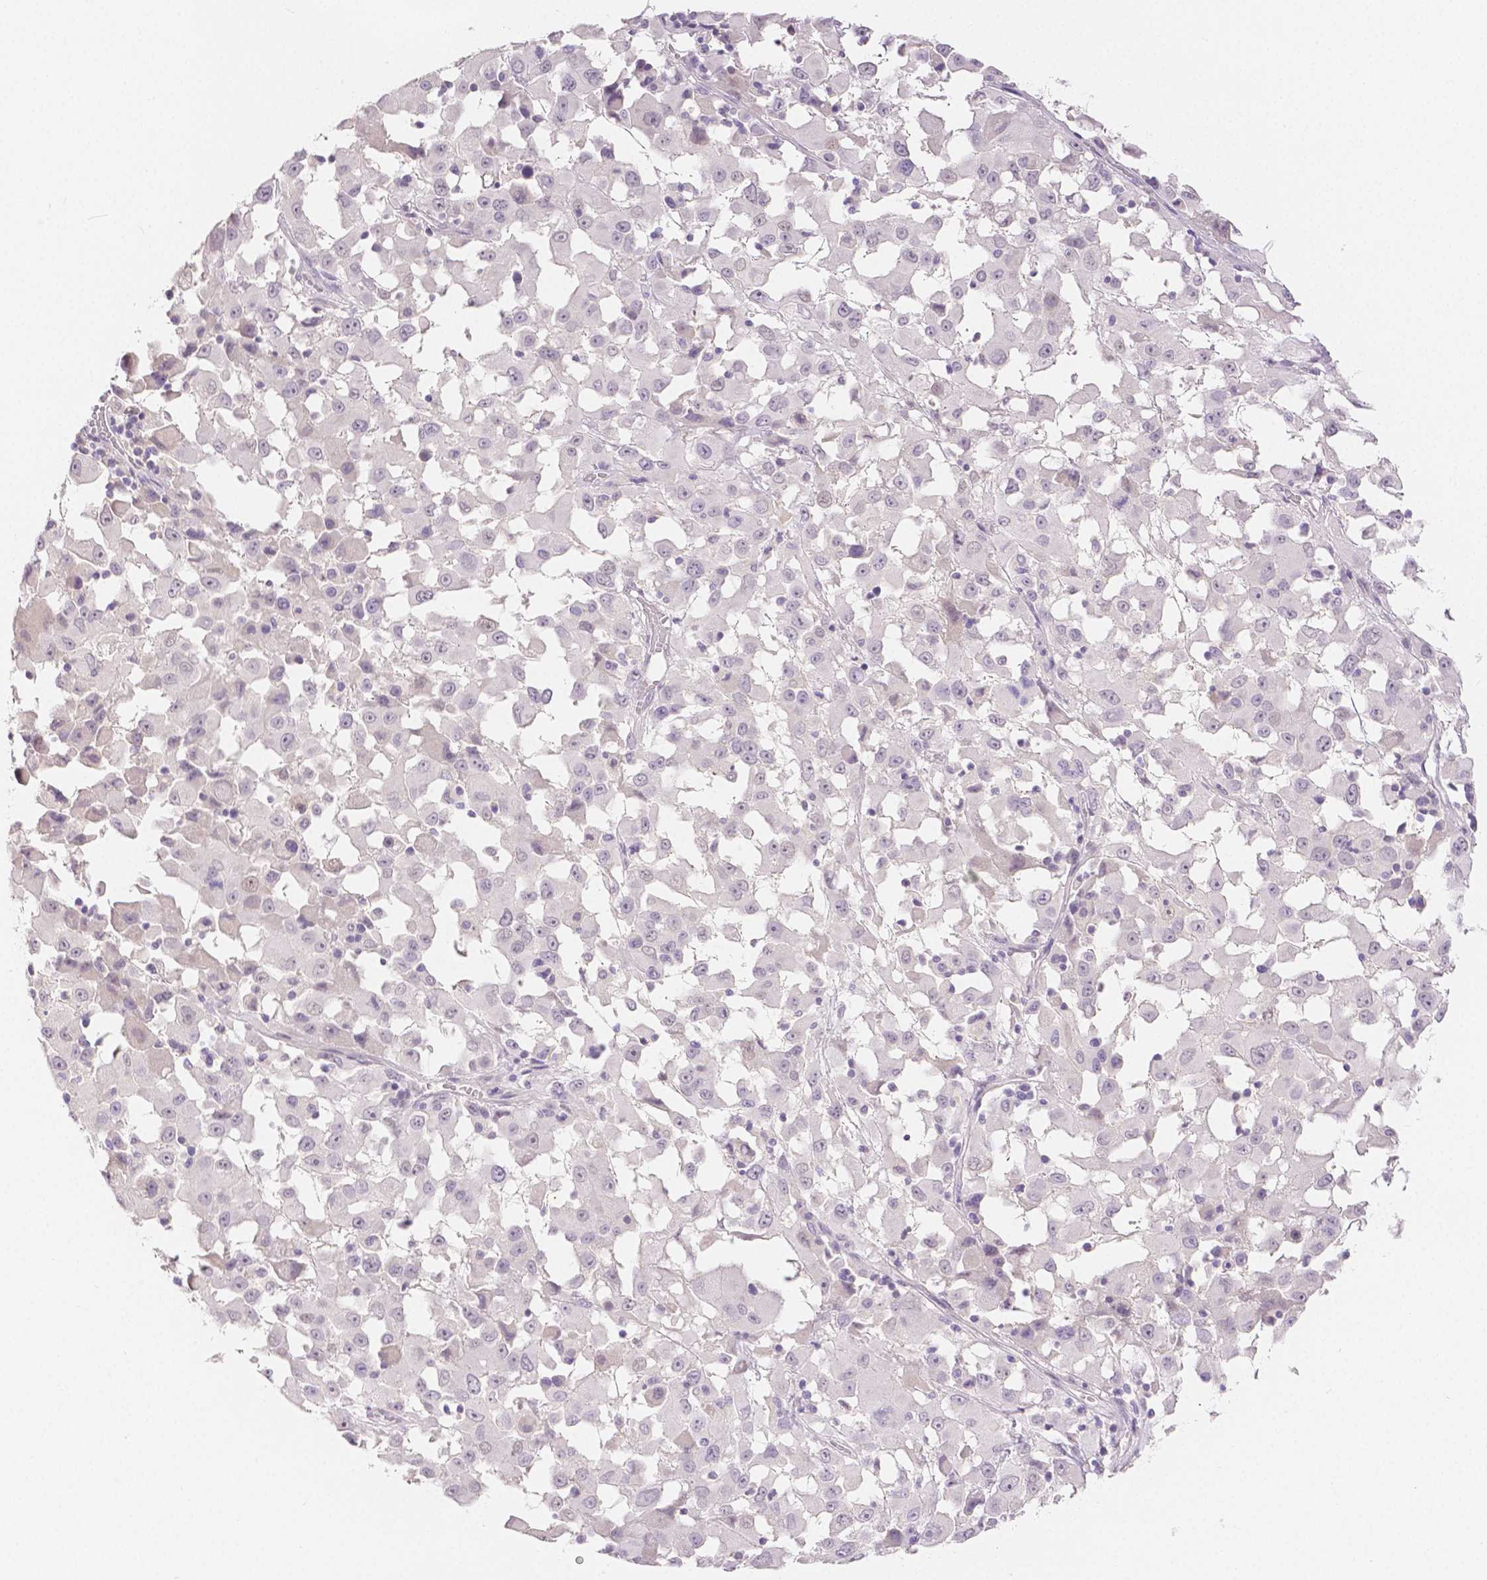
{"staining": {"intensity": "negative", "quantity": "none", "location": "none"}, "tissue": "melanoma", "cell_type": "Tumor cells", "image_type": "cancer", "snomed": [{"axis": "morphology", "description": "Malignant melanoma, Metastatic site"}, {"axis": "topography", "description": "Soft tissue"}], "caption": "A high-resolution photomicrograph shows immunohistochemistry staining of malignant melanoma (metastatic site), which shows no significant staining in tumor cells.", "gene": "OCLN", "patient": {"sex": "male", "age": 50}}